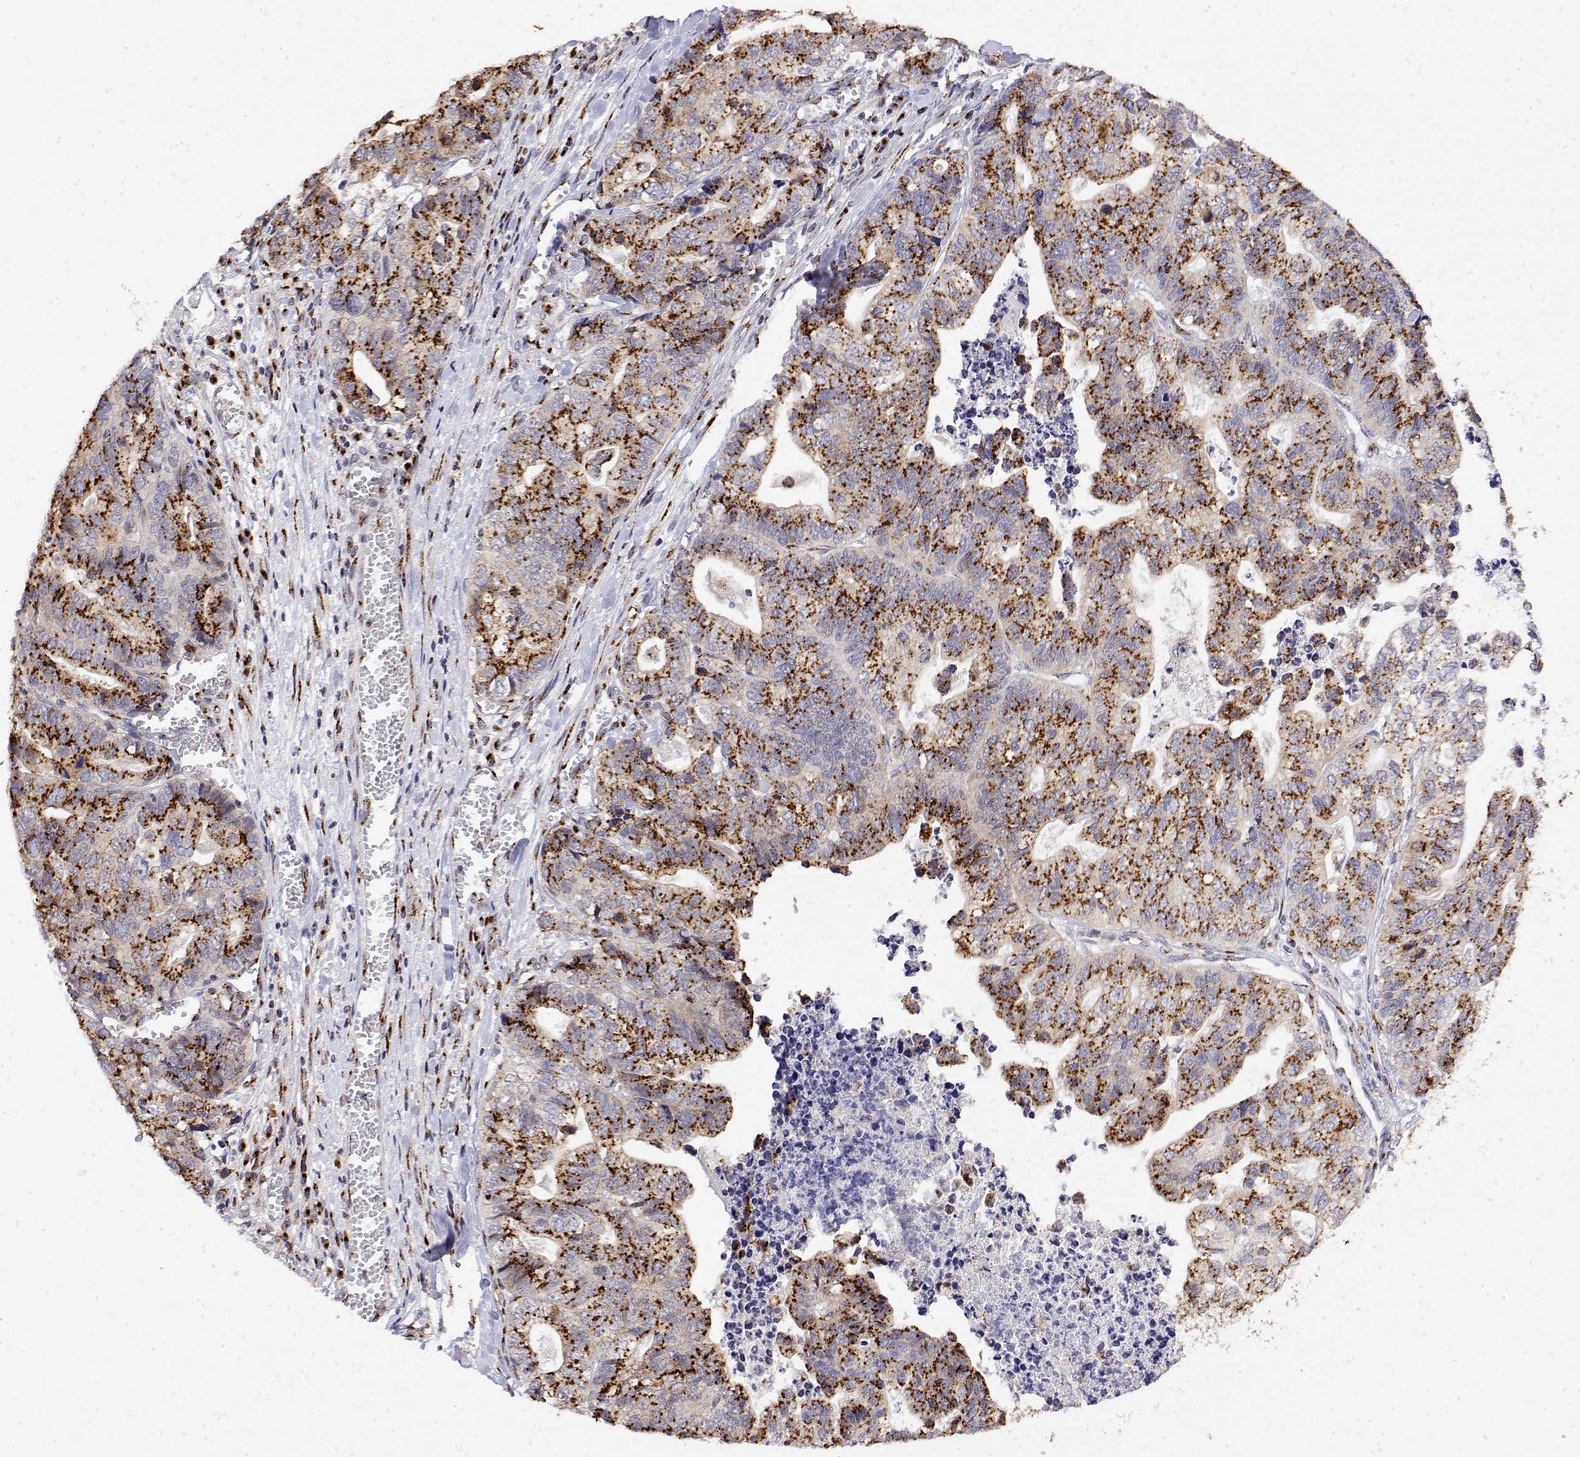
{"staining": {"intensity": "strong", "quantity": ">75%", "location": "cytoplasmic/membranous"}, "tissue": "stomach cancer", "cell_type": "Tumor cells", "image_type": "cancer", "snomed": [{"axis": "morphology", "description": "Adenocarcinoma, NOS"}, {"axis": "topography", "description": "Stomach, upper"}], "caption": "Tumor cells exhibit strong cytoplasmic/membranous staining in about >75% of cells in adenocarcinoma (stomach).", "gene": "YIPF3", "patient": {"sex": "female", "age": 67}}